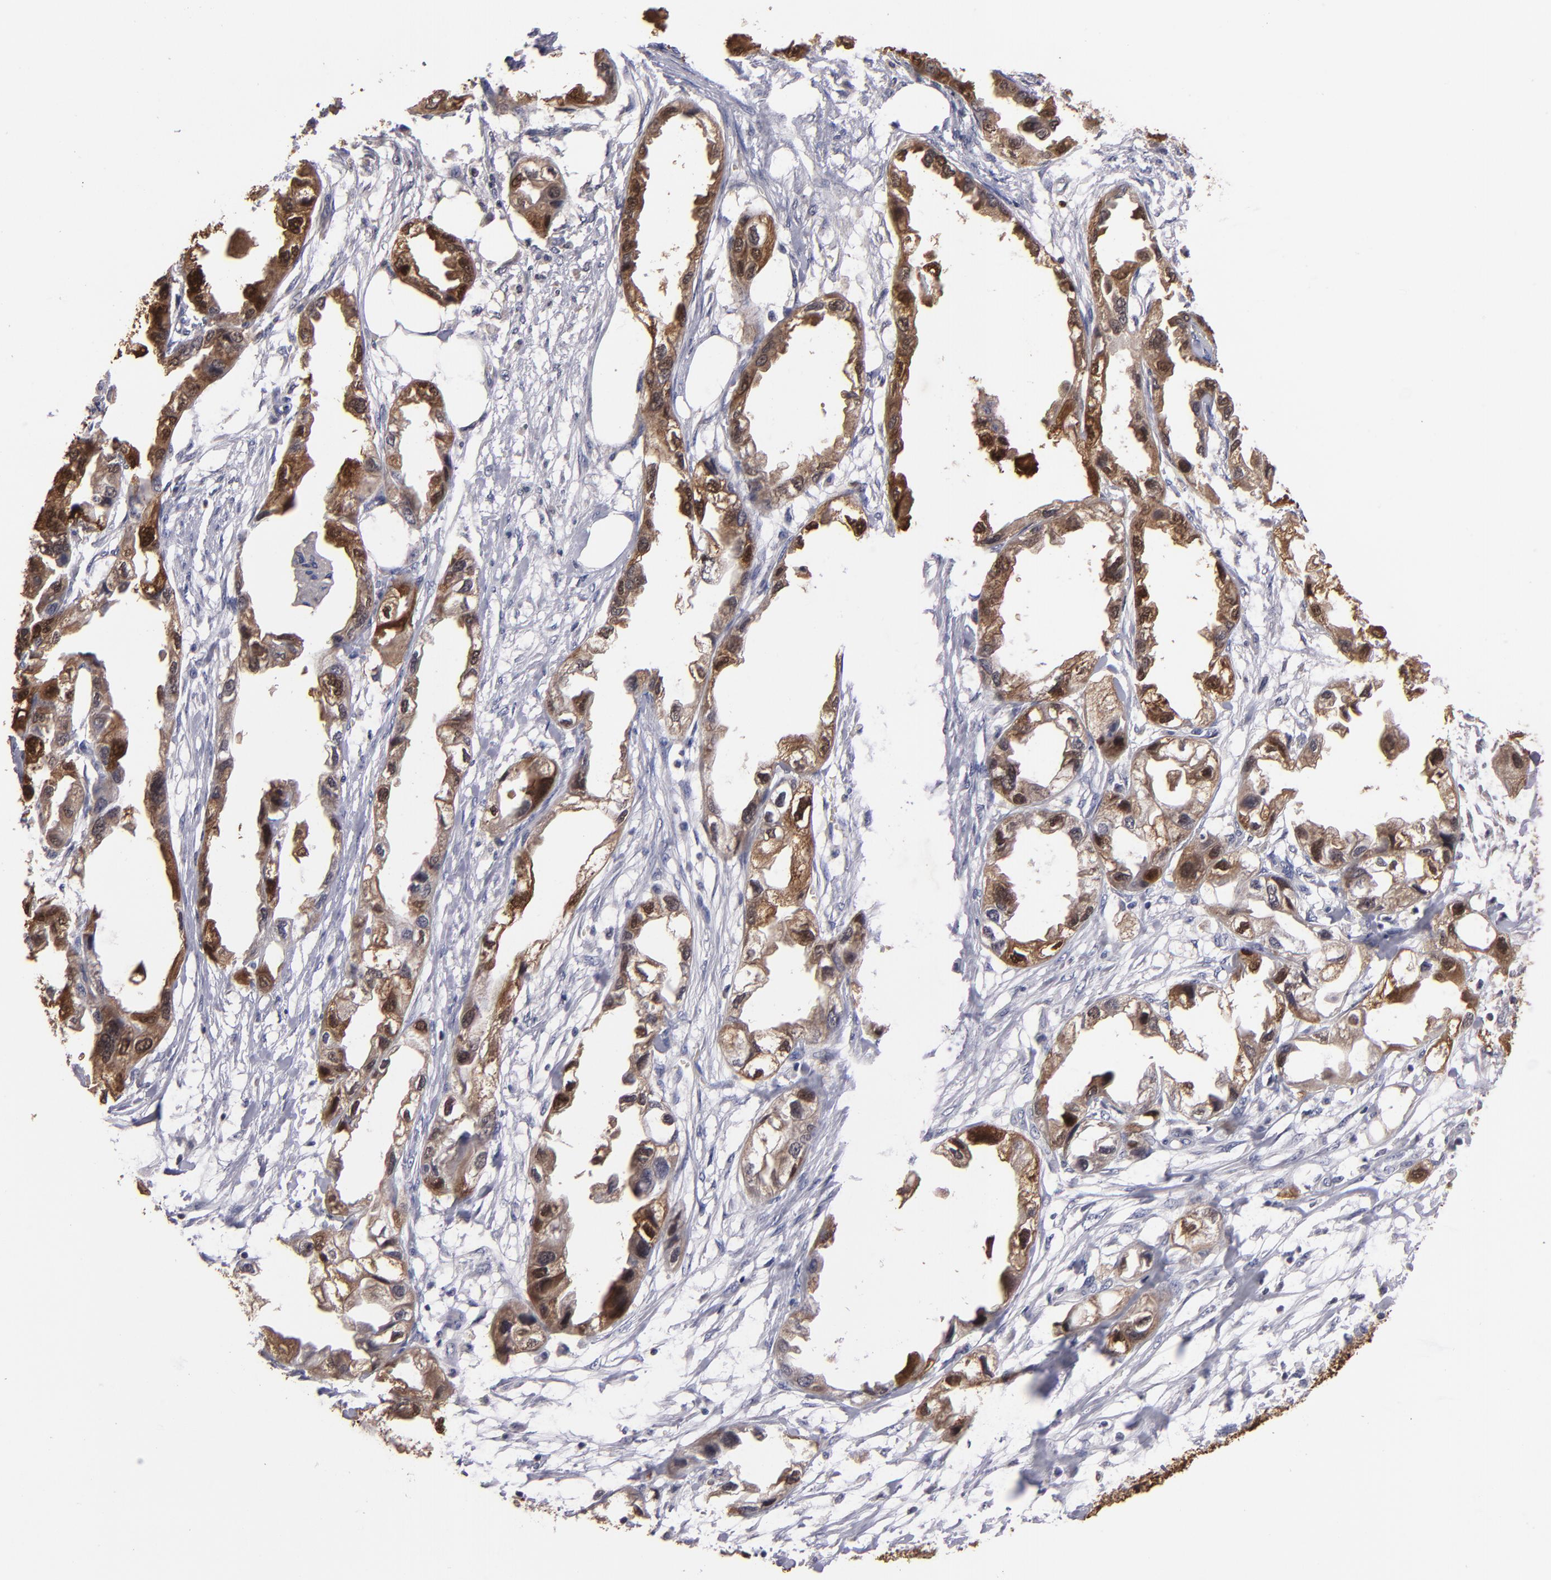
{"staining": {"intensity": "moderate", "quantity": "25%-75%", "location": "cytoplasmic/membranous,nuclear"}, "tissue": "endometrial cancer", "cell_type": "Tumor cells", "image_type": "cancer", "snomed": [{"axis": "morphology", "description": "Adenocarcinoma, NOS"}, {"axis": "topography", "description": "Endometrium"}], "caption": "Adenocarcinoma (endometrial) stained with immunohistochemistry demonstrates moderate cytoplasmic/membranous and nuclear positivity in approximately 25%-75% of tumor cells.", "gene": "S100A1", "patient": {"sex": "female", "age": 67}}